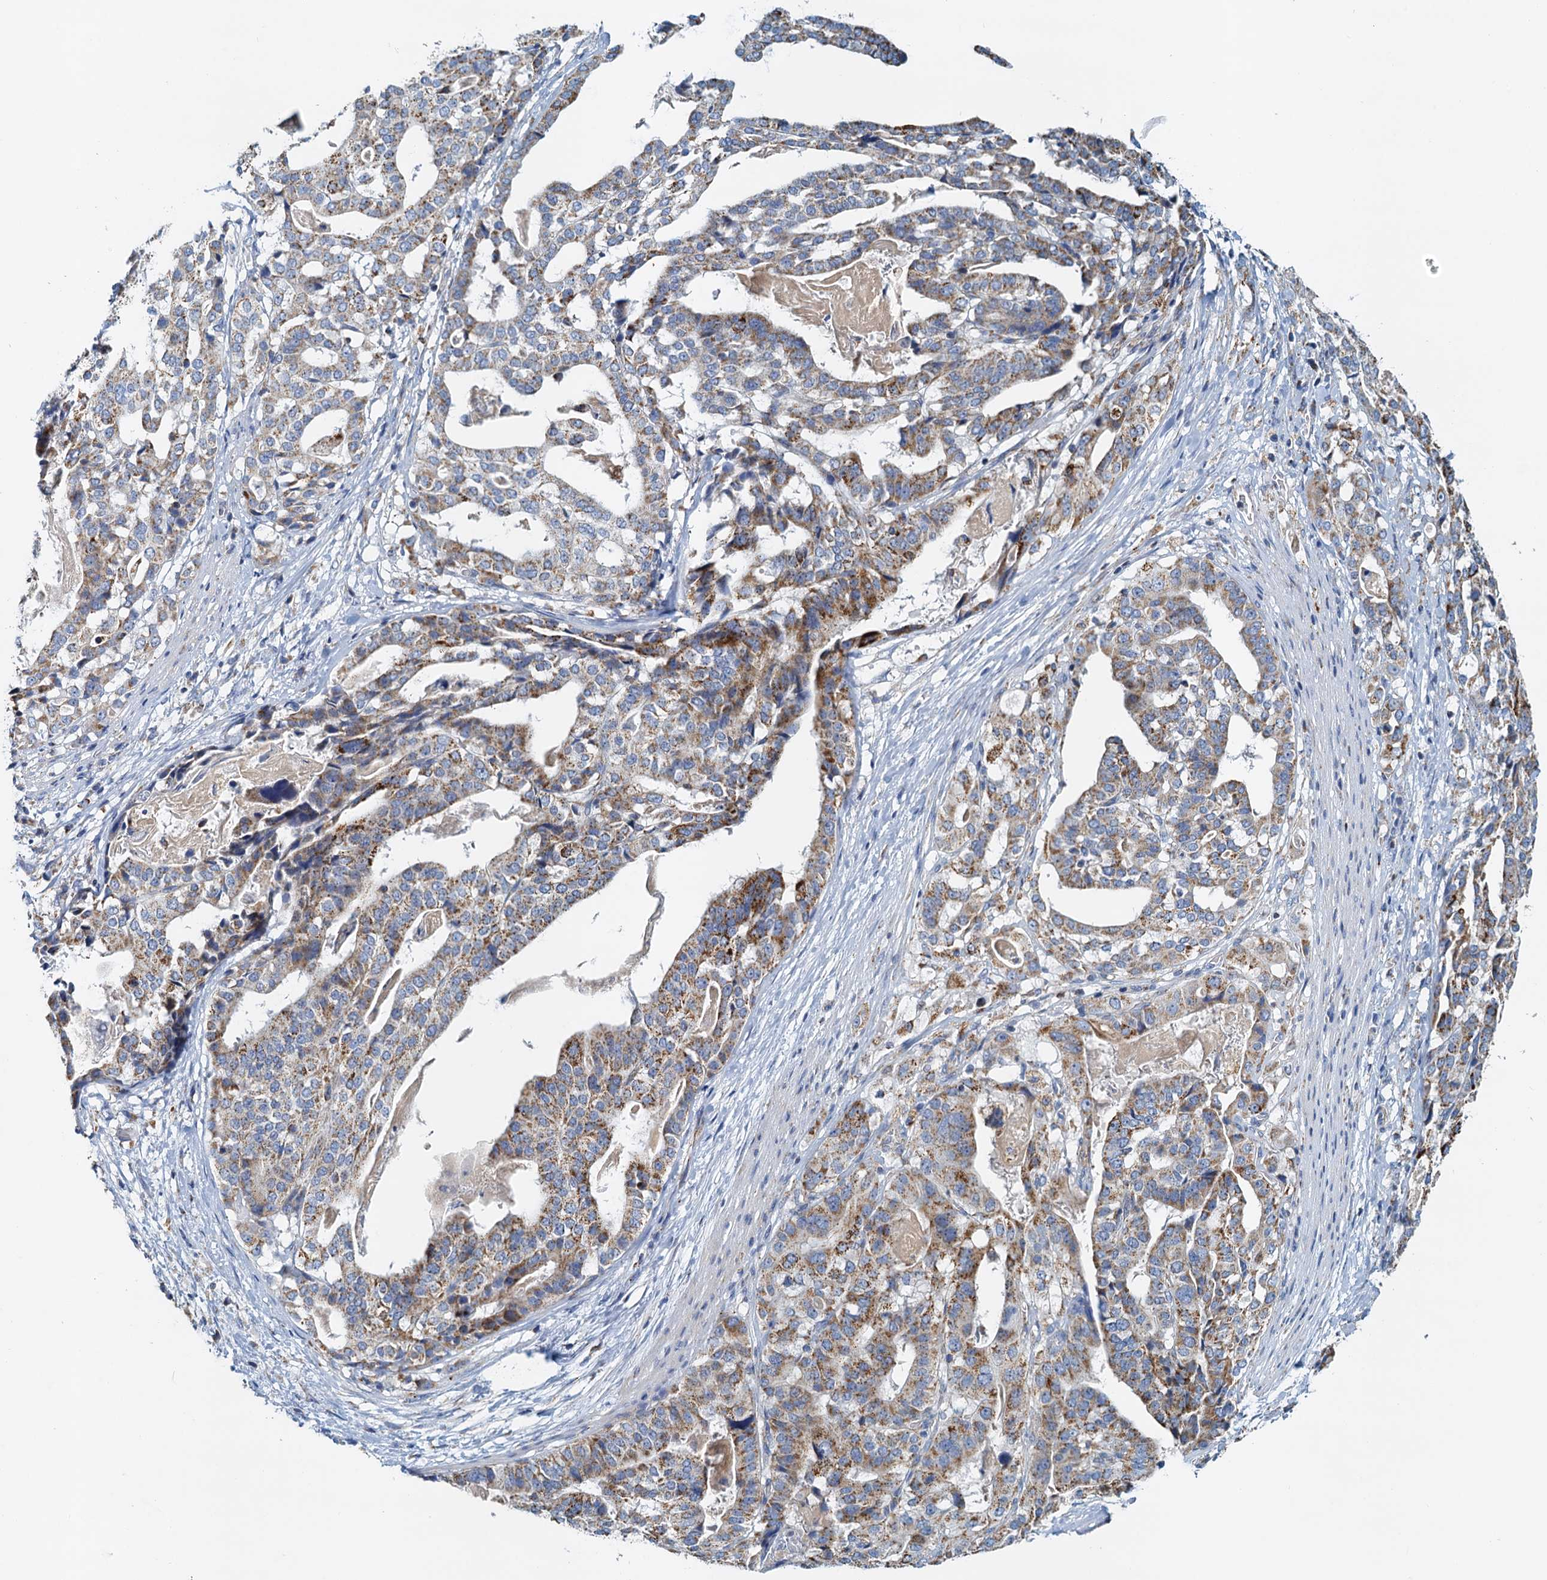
{"staining": {"intensity": "moderate", "quantity": ">75%", "location": "cytoplasmic/membranous"}, "tissue": "stomach cancer", "cell_type": "Tumor cells", "image_type": "cancer", "snomed": [{"axis": "morphology", "description": "Adenocarcinoma, NOS"}, {"axis": "topography", "description": "Stomach"}], "caption": "This histopathology image displays immunohistochemistry staining of adenocarcinoma (stomach), with medium moderate cytoplasmic/membranous positivity in about >75% of tumor cells.", "gene": "POC1A", "patient": {"sex": "male", "age": 48}}